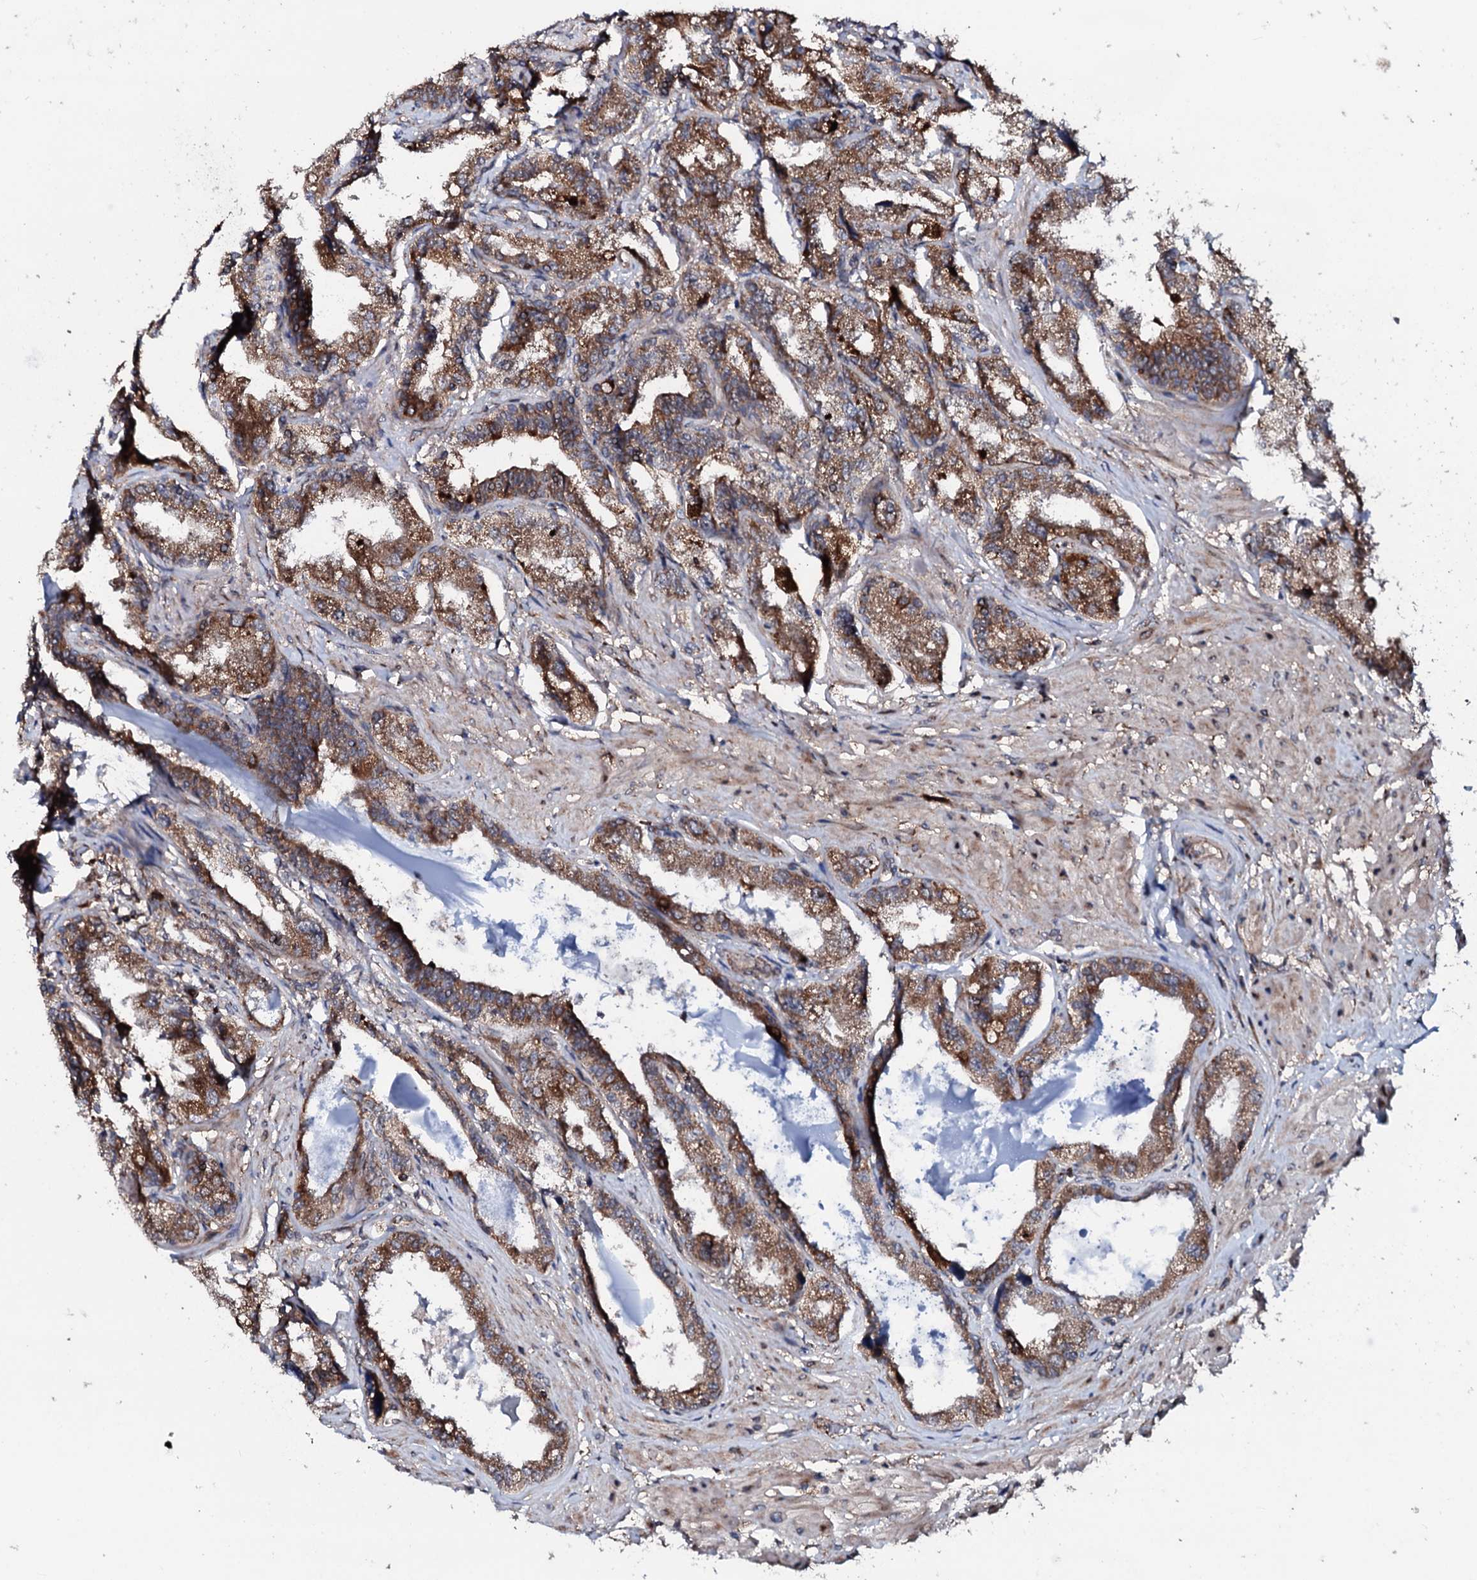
{"staining": {"intensity": "moderate", "quantity": ">75%", "location": "cytoplasmic/membranous"}, "tissue": "seminal vesicle", "cell_type": "Glandular cells", "image_type": "normal", "snomed": [{"axis": "morphology", "description": "Normal tissue, NOS"}, {"axis": "topography", "description": "Seminal veicle"}], "caption": "DAB immunohistochemical staining of normal human seminal vesicle exhibits moderate cytoplasmic/membranous protein positivity in about >75% of glandular cells.", "gene": "ENSG00000256591", "patient": {"sex": "male", "age": 63}}